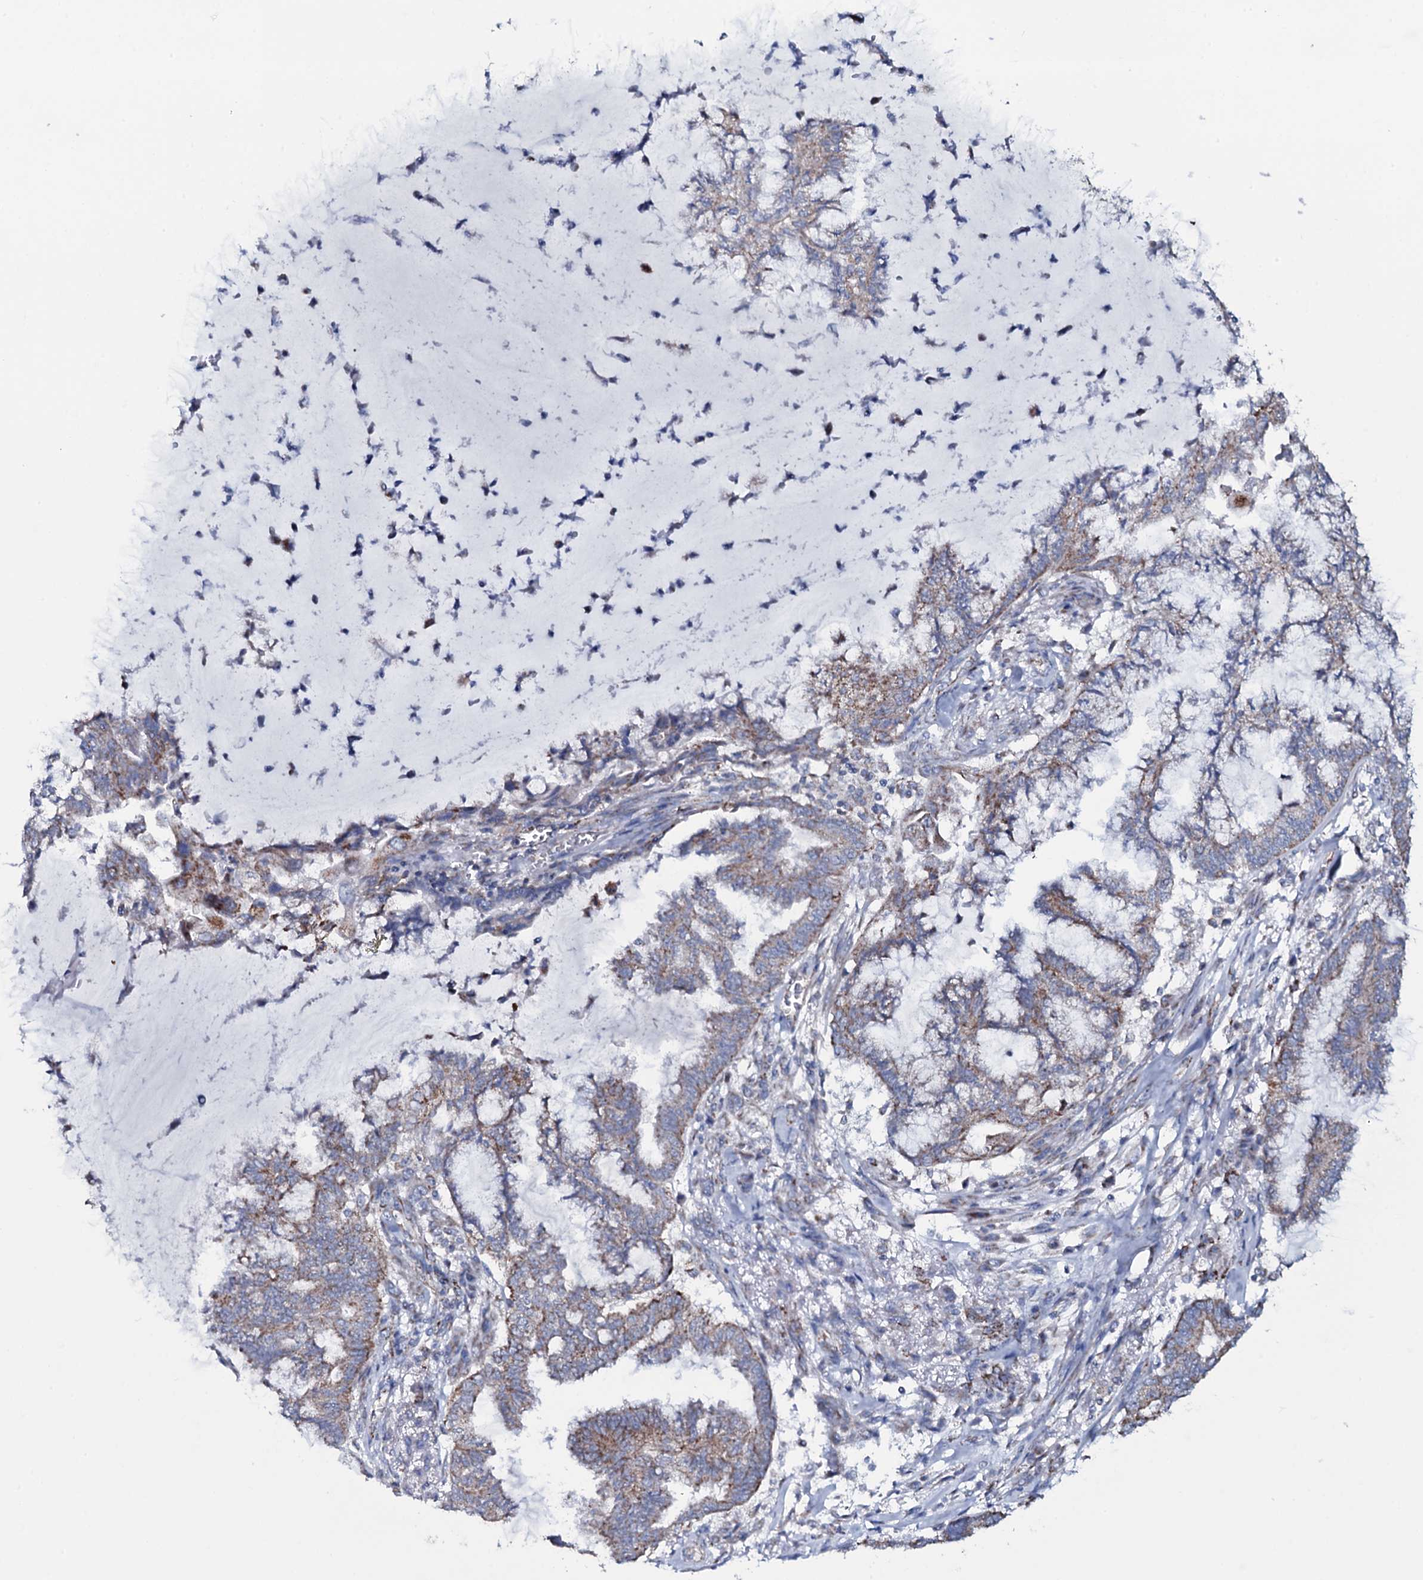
{"staining": {"intensity": "moderate", "quantity": ">75%", "location": "cytoplasmic/membranous"}, "tissue": "endometrial cancer", "cell_type": "Tumor cells", "image_type": "cancer", "snomed": [{"axis": "morphology", "description": "Adenocarcinoma, NOS"}, {"axis": "topography", "description": "Endometrium"}], "caption": "Endometrial adenocarcinoma stained with IHC demonstrates moderate cytoplasmic/membranous positivity in approximately >75% of tumor cells.", "gene": "MRPS35", "patient": {"sex": "female", "age": 86}}